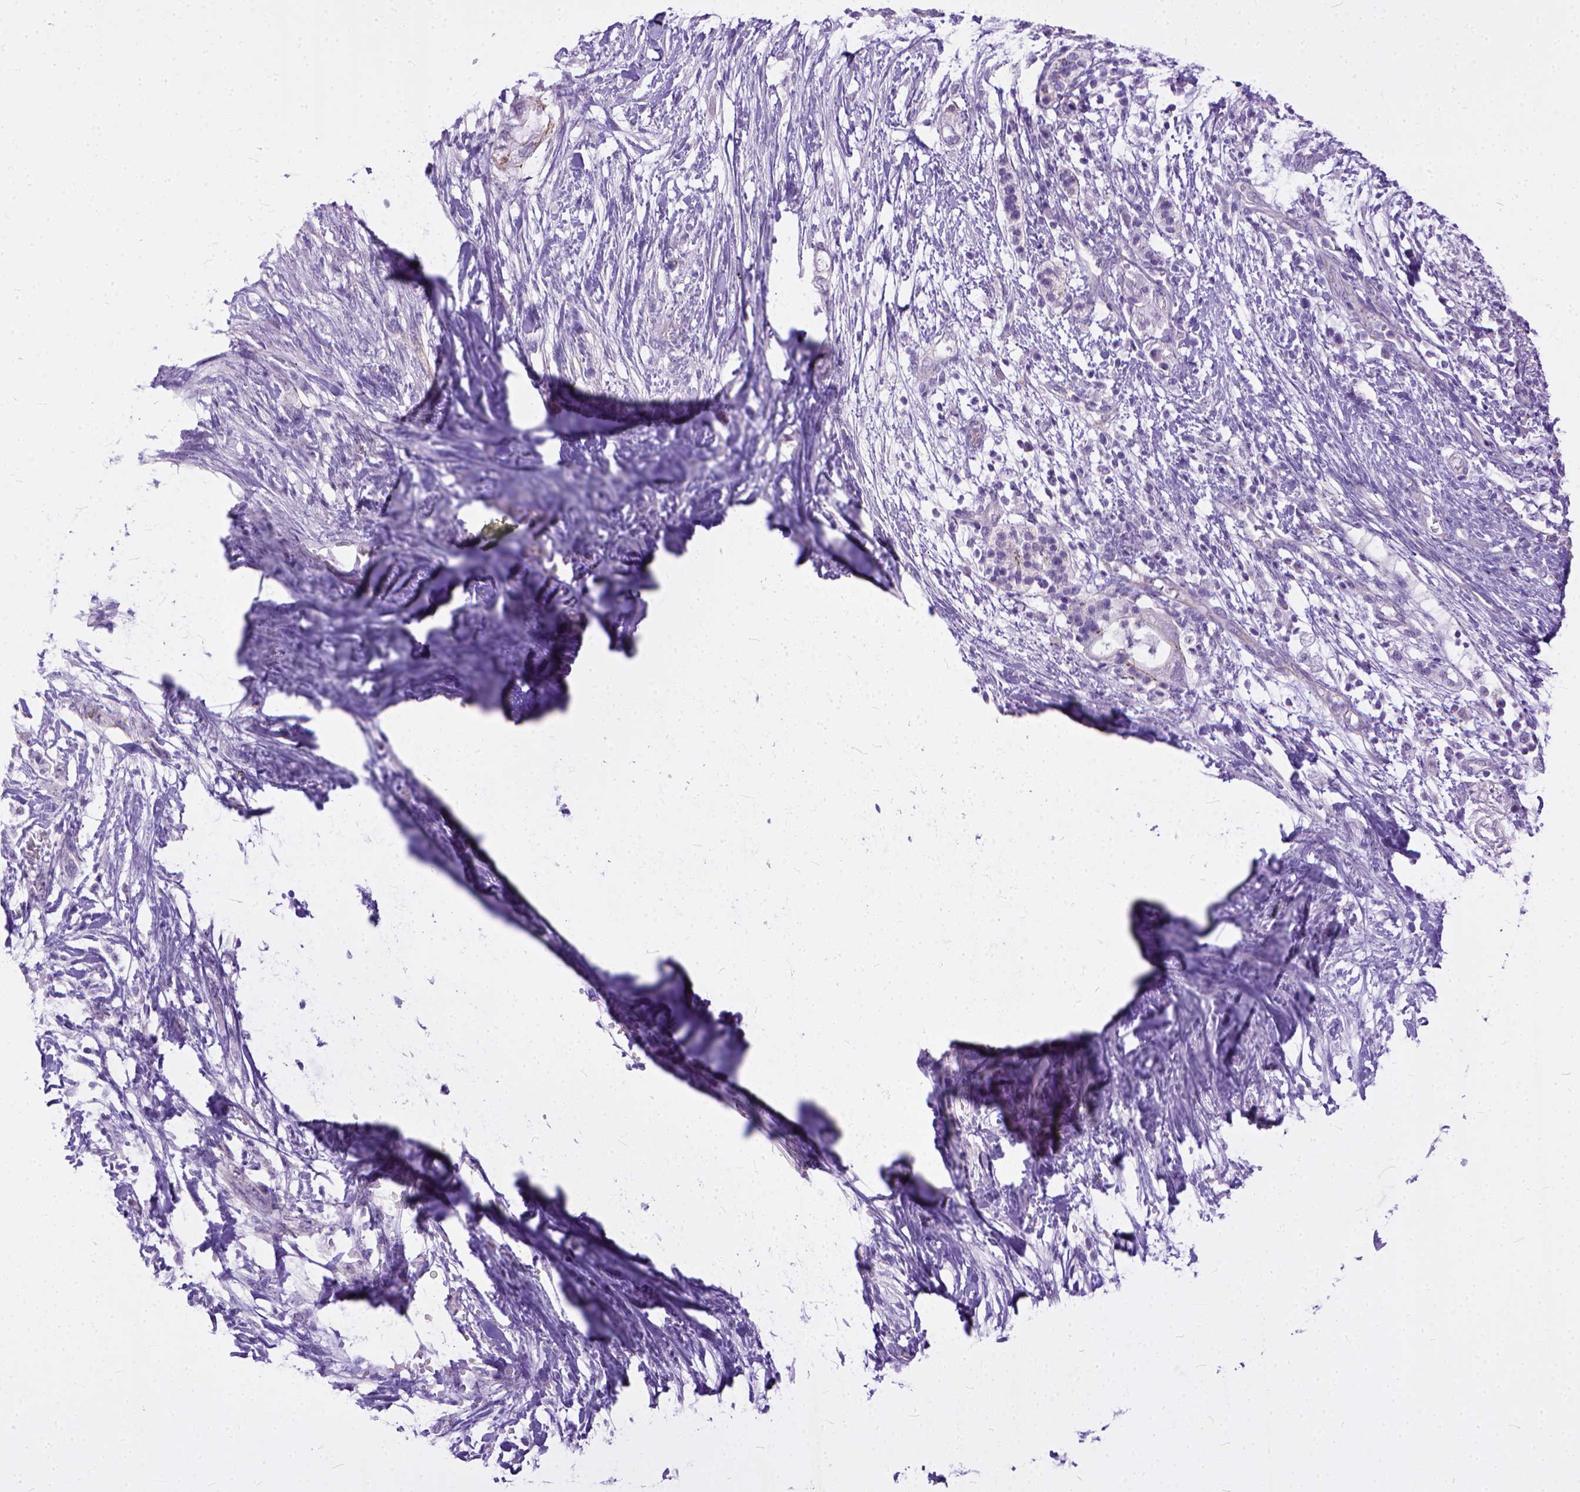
{"staining": {"intensity": "negative", "quantity": "none", "location": "none"}, "tissue": "pancreatic cancer", "cell_type": "Tumor cells", "image_type": "cancer", "snomed": [{"axis": "morphology", "description": "Adenocarcinoma, NOS"}, {"axis": "topography", "description": "Pancreas"}], "caption": "A high-resolution micrograph shows IHC staining of pancreatic cancer (adenocarcinoma), which demonstrates no significant expression in tumor cells.", "gene": "ADGRF1", "patient": {"sex": "female", "age": 72}}